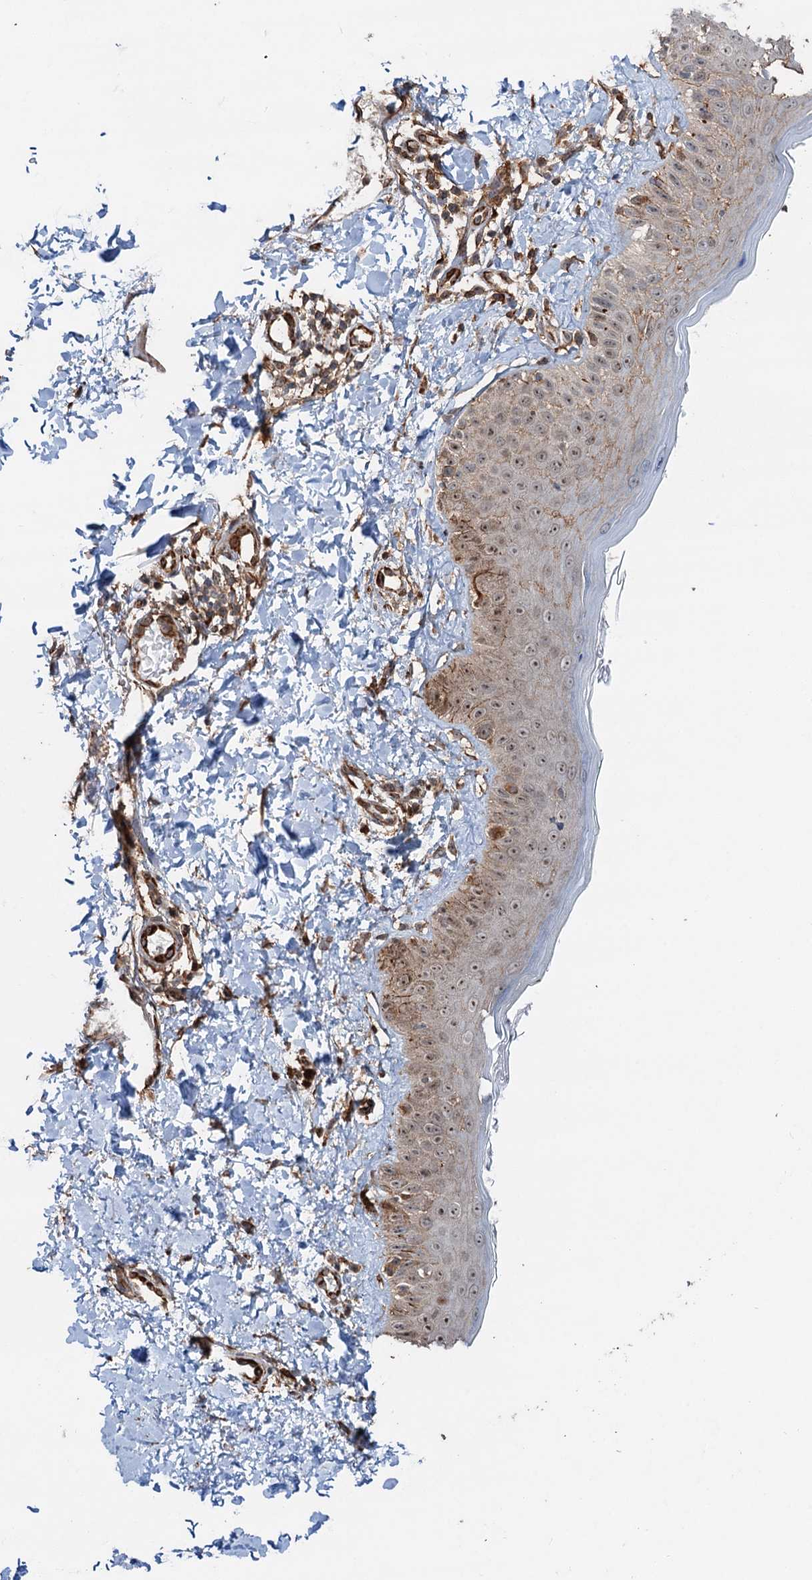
{"staining": {"intensity": "moderate", "quantity": "25%-75%", "location": "cytoplasmic/membranous"}, "tissue": "skin", "cell_type": "Fibroblasts", "image_type": "normal", "snomed": [{"axis": "morphology", "description": "Normal tissue, NOS"}, {"axis": "topography", "description": "Skin"}], "caption": "A histopathology image of human skin stained for a protein demonstrates moderate cytoplasmic/membranous brown staining in fibroblasts. (Brightfield microscopy of DAB IHC at high magnification).", "gene": "TMA16", "patient": {"sex": "male", "age": 52}}